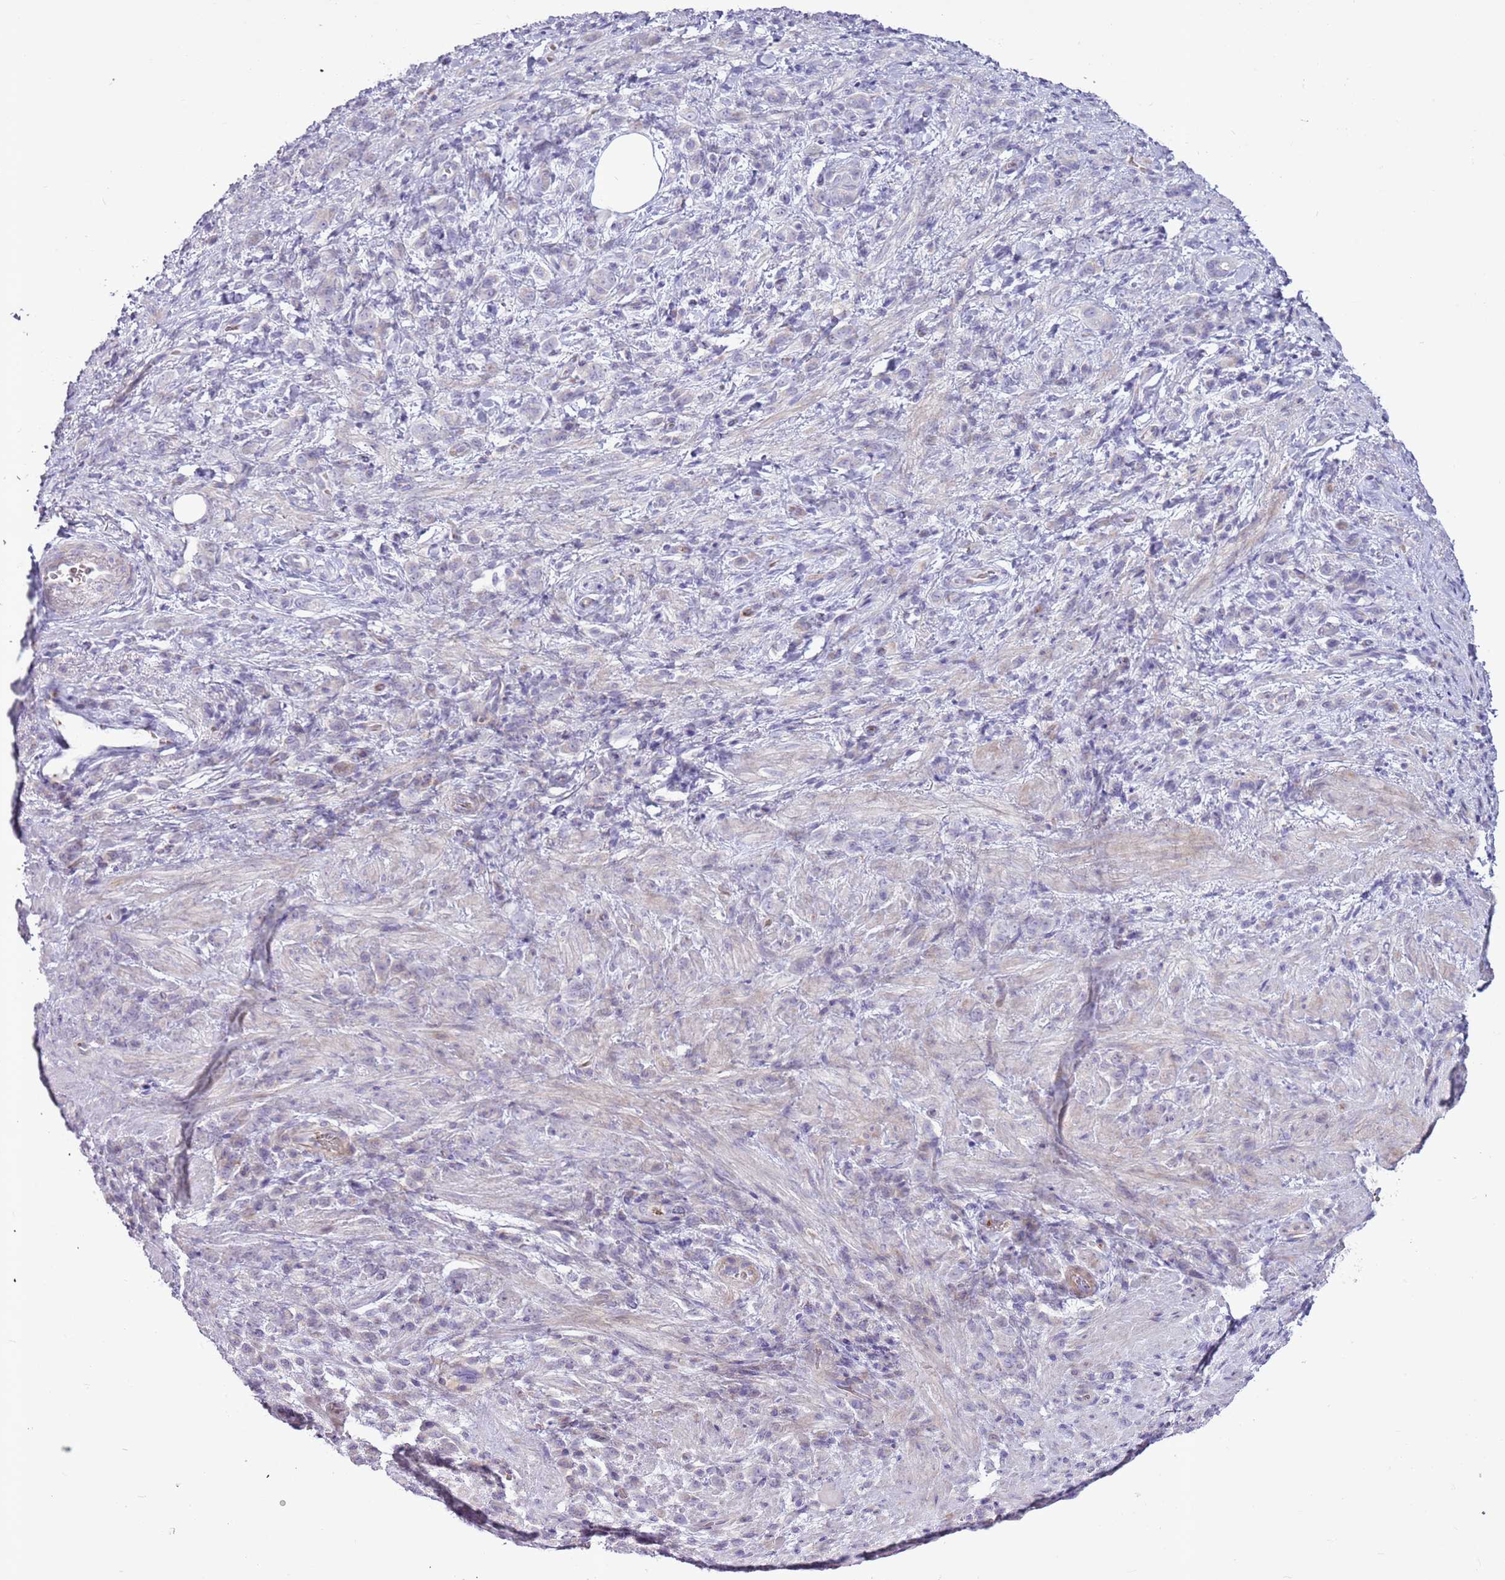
{"staining": {"intensity": "negative", "quantity": "none", "location": "none"}, "tissue": "stomach cancer", "cell_type": "Tumor cells", "image_type": "cancer", "snomed": [{"axis": "morphology", "description": "Adenocarcinoma, NOS"}, {"axis": "topography", "description": "Stomach"}], "caption": "Immunohistochemistry photomicrograph of stomach cancer (adenocarcinoma) stained for a protein (brown), which demonstrates no expression in tumor cells. Brightfield microscopy of immunohistochemistry (IHC) stained with DAB (brown) and hematoxylin (blue), captured at high magnification.", "gene": "CHAC2", "patient": {"sex": "male", "age": 77}}